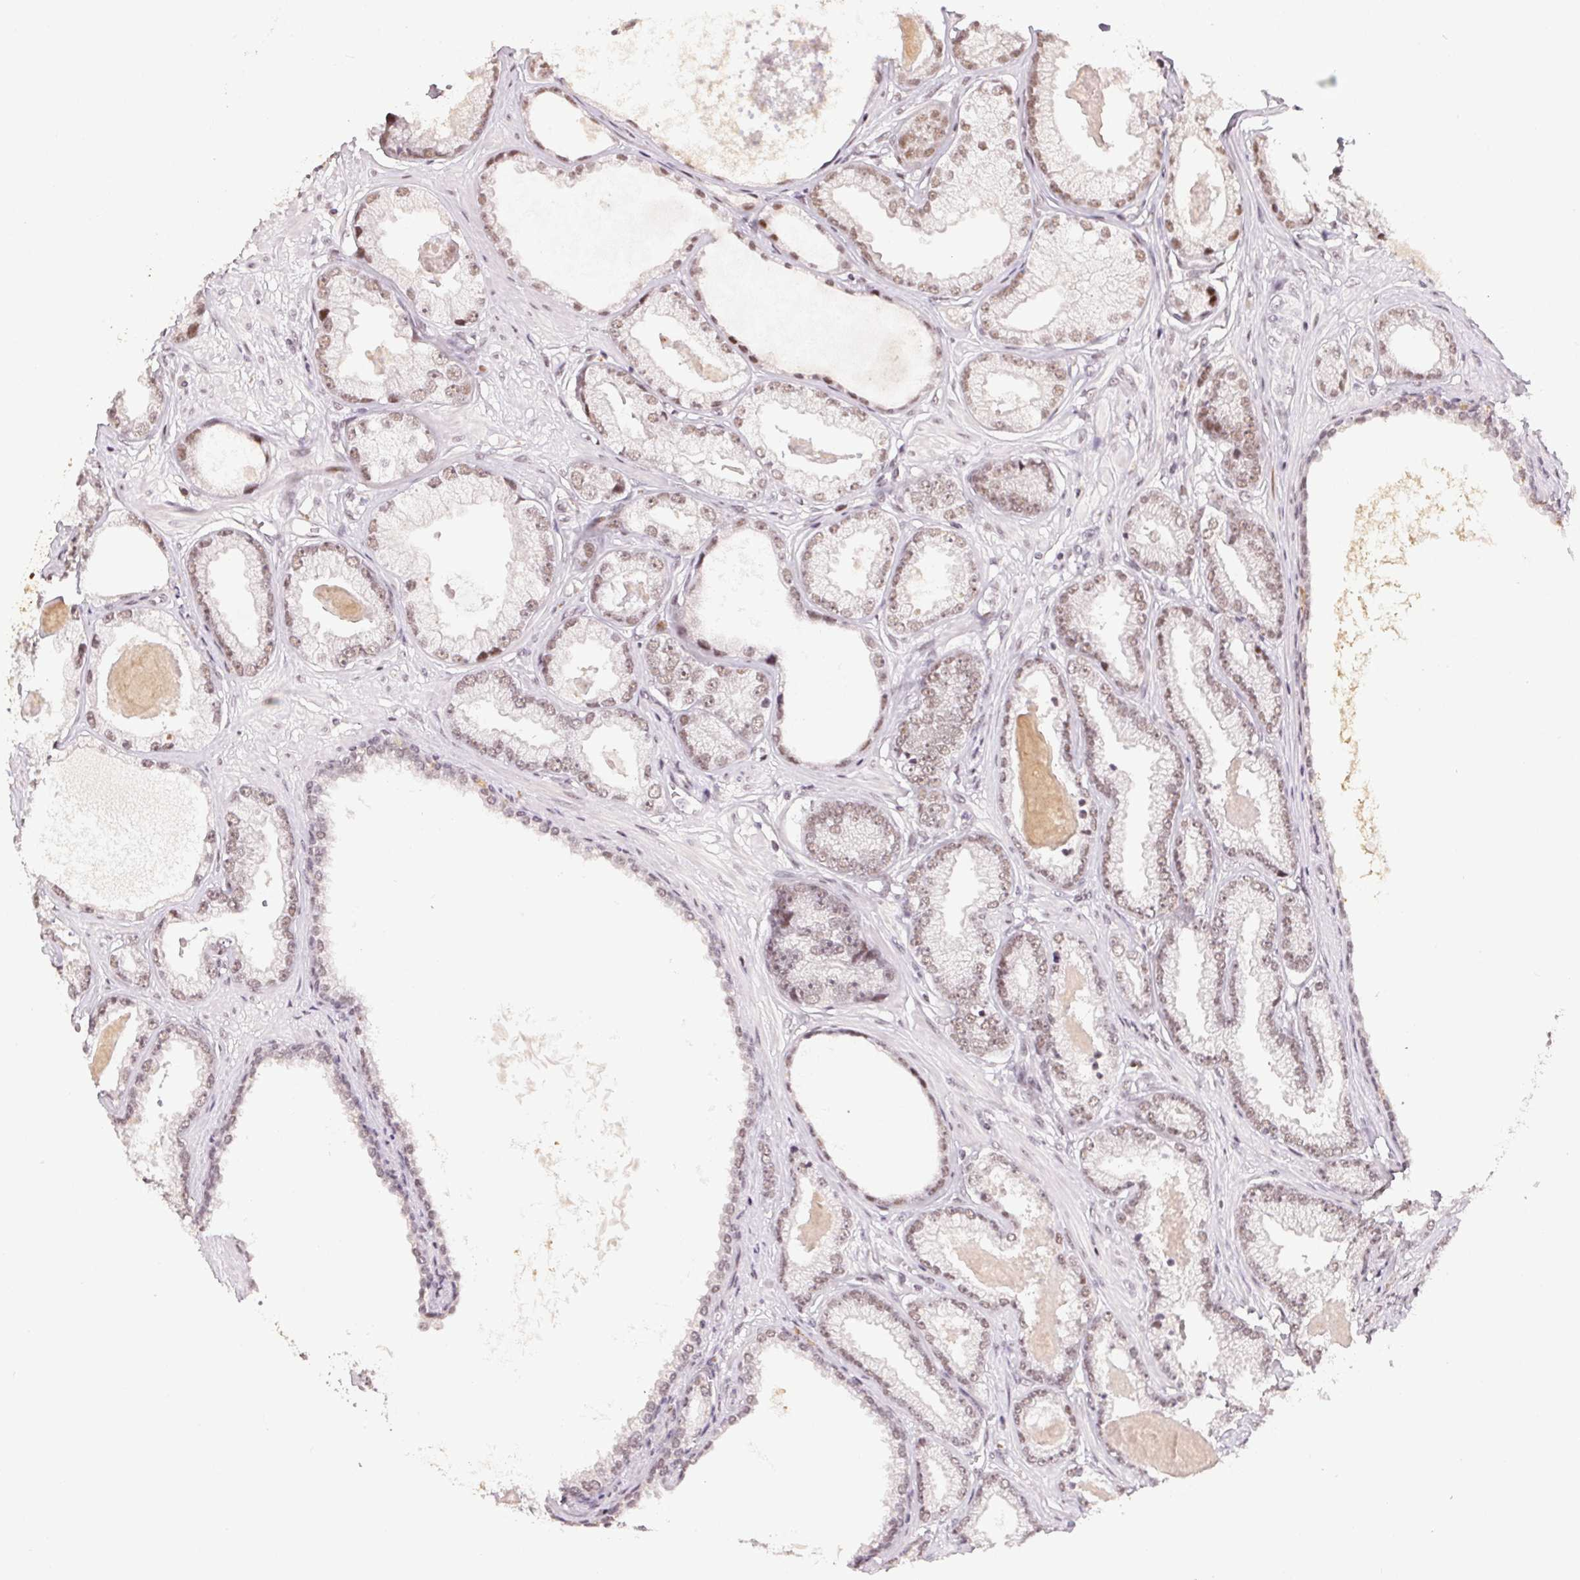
{"staining": {"intensity": "moderate", "quantity": ">75%", "location": "nuclear"}, "tissue": "prostate cancer", "cell_type": "Tumor cells", "image_type": "cancer", "snomed": [{"axis": "morphology", "description": "Adenocarcinoma, Low grade"}, {"axis": "topography", "description": "Prostate"}], "caption": "Tumor cells demonstrate moderate nuclear expression in about >75% of cells in low-grade adenocarcinoma (prostate).", "gene": "KDM4D", "patient": {"sex": "male", "age": 64}}